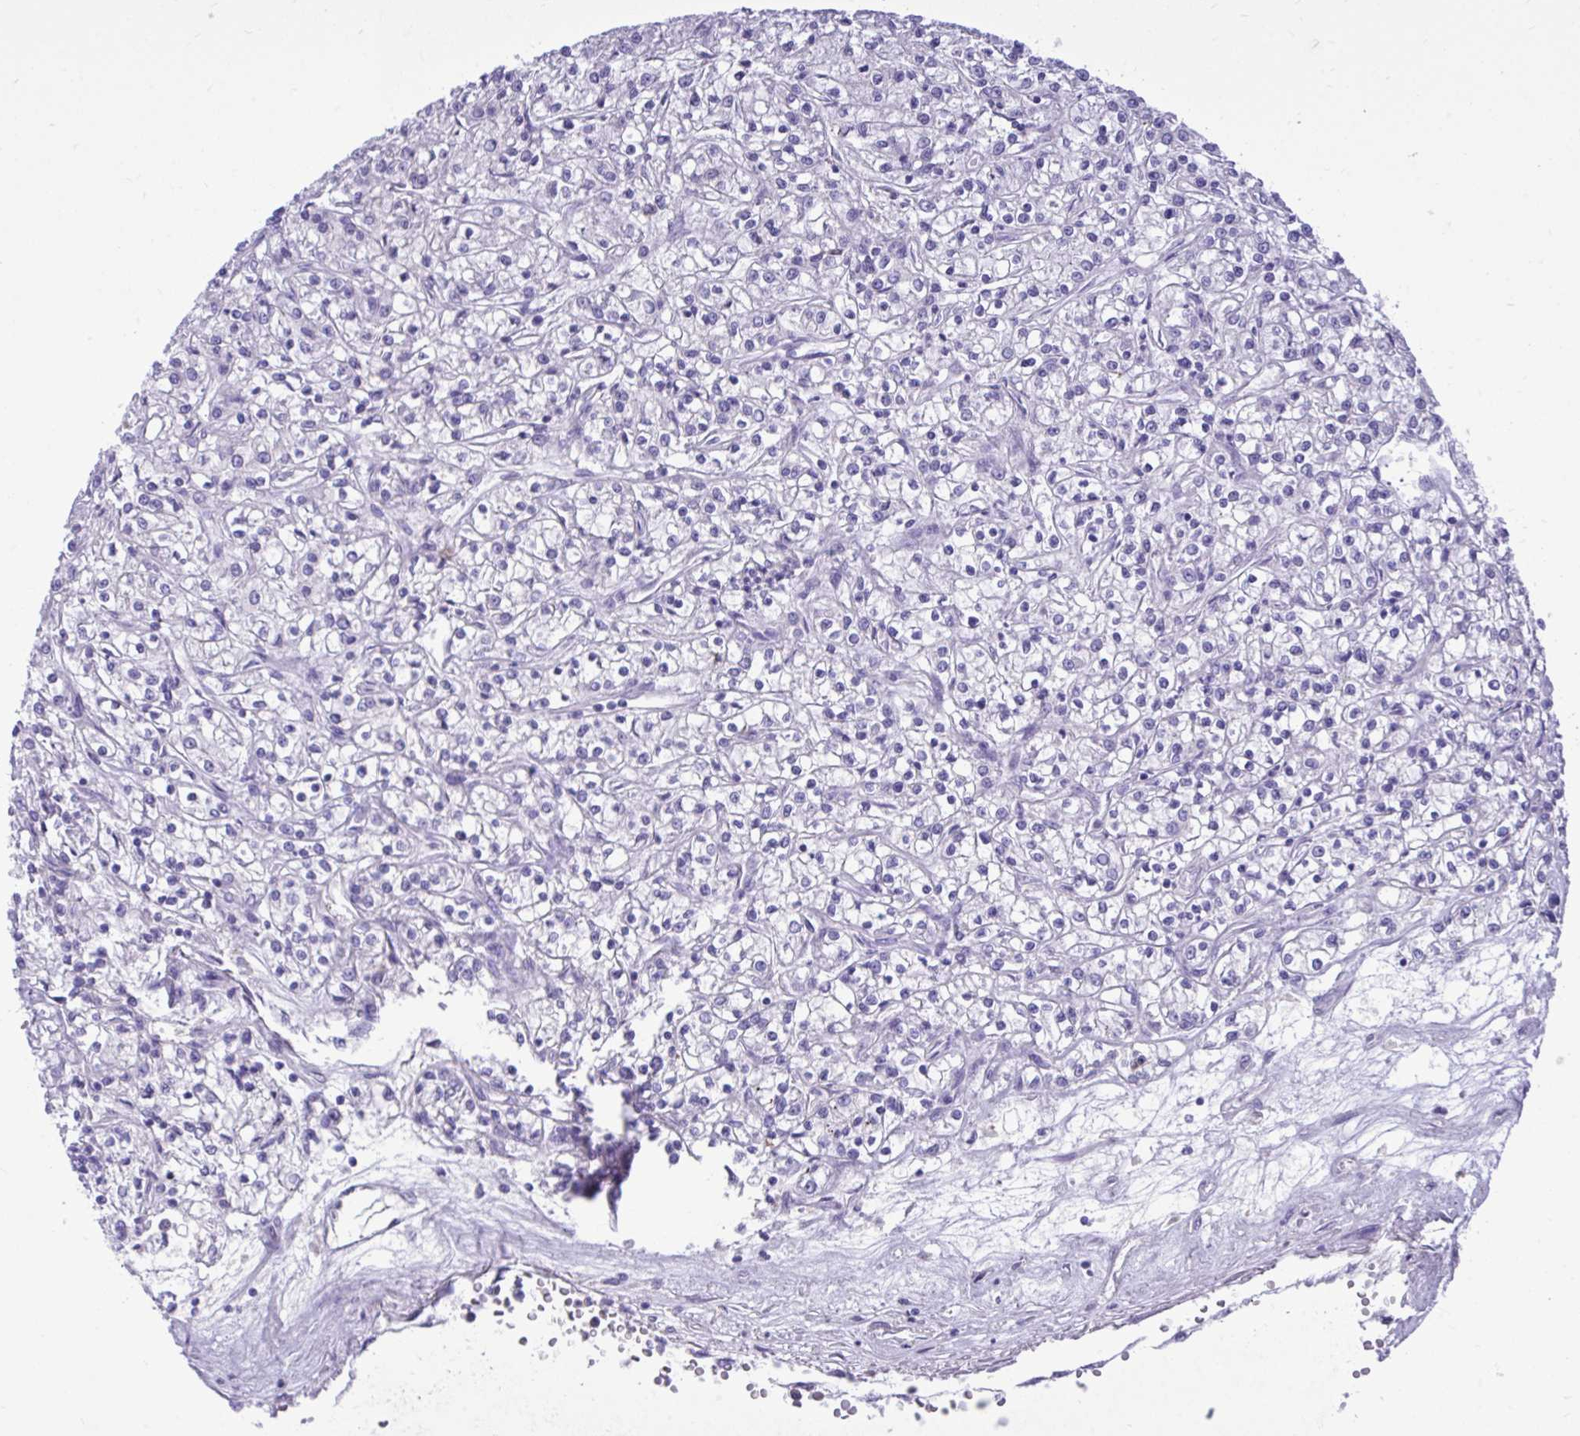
{"staining": {"intensity": "negative", "quantity": "none", "location": "none"}, "tissue": "renal cancer", "cell_type": "Tumor cells", "image_type": "cancer", "snomed": [{"axis": "morphology", "description": "Adenocarcinoma, NOS"}, {"axis": "topography", "description": "Kidney"}], "caption": "There is no significant staining in tumor cells of adenocarcinoma (renal).", "gene": "TLR7", "patient": {"sex": "female", "age": 59}}